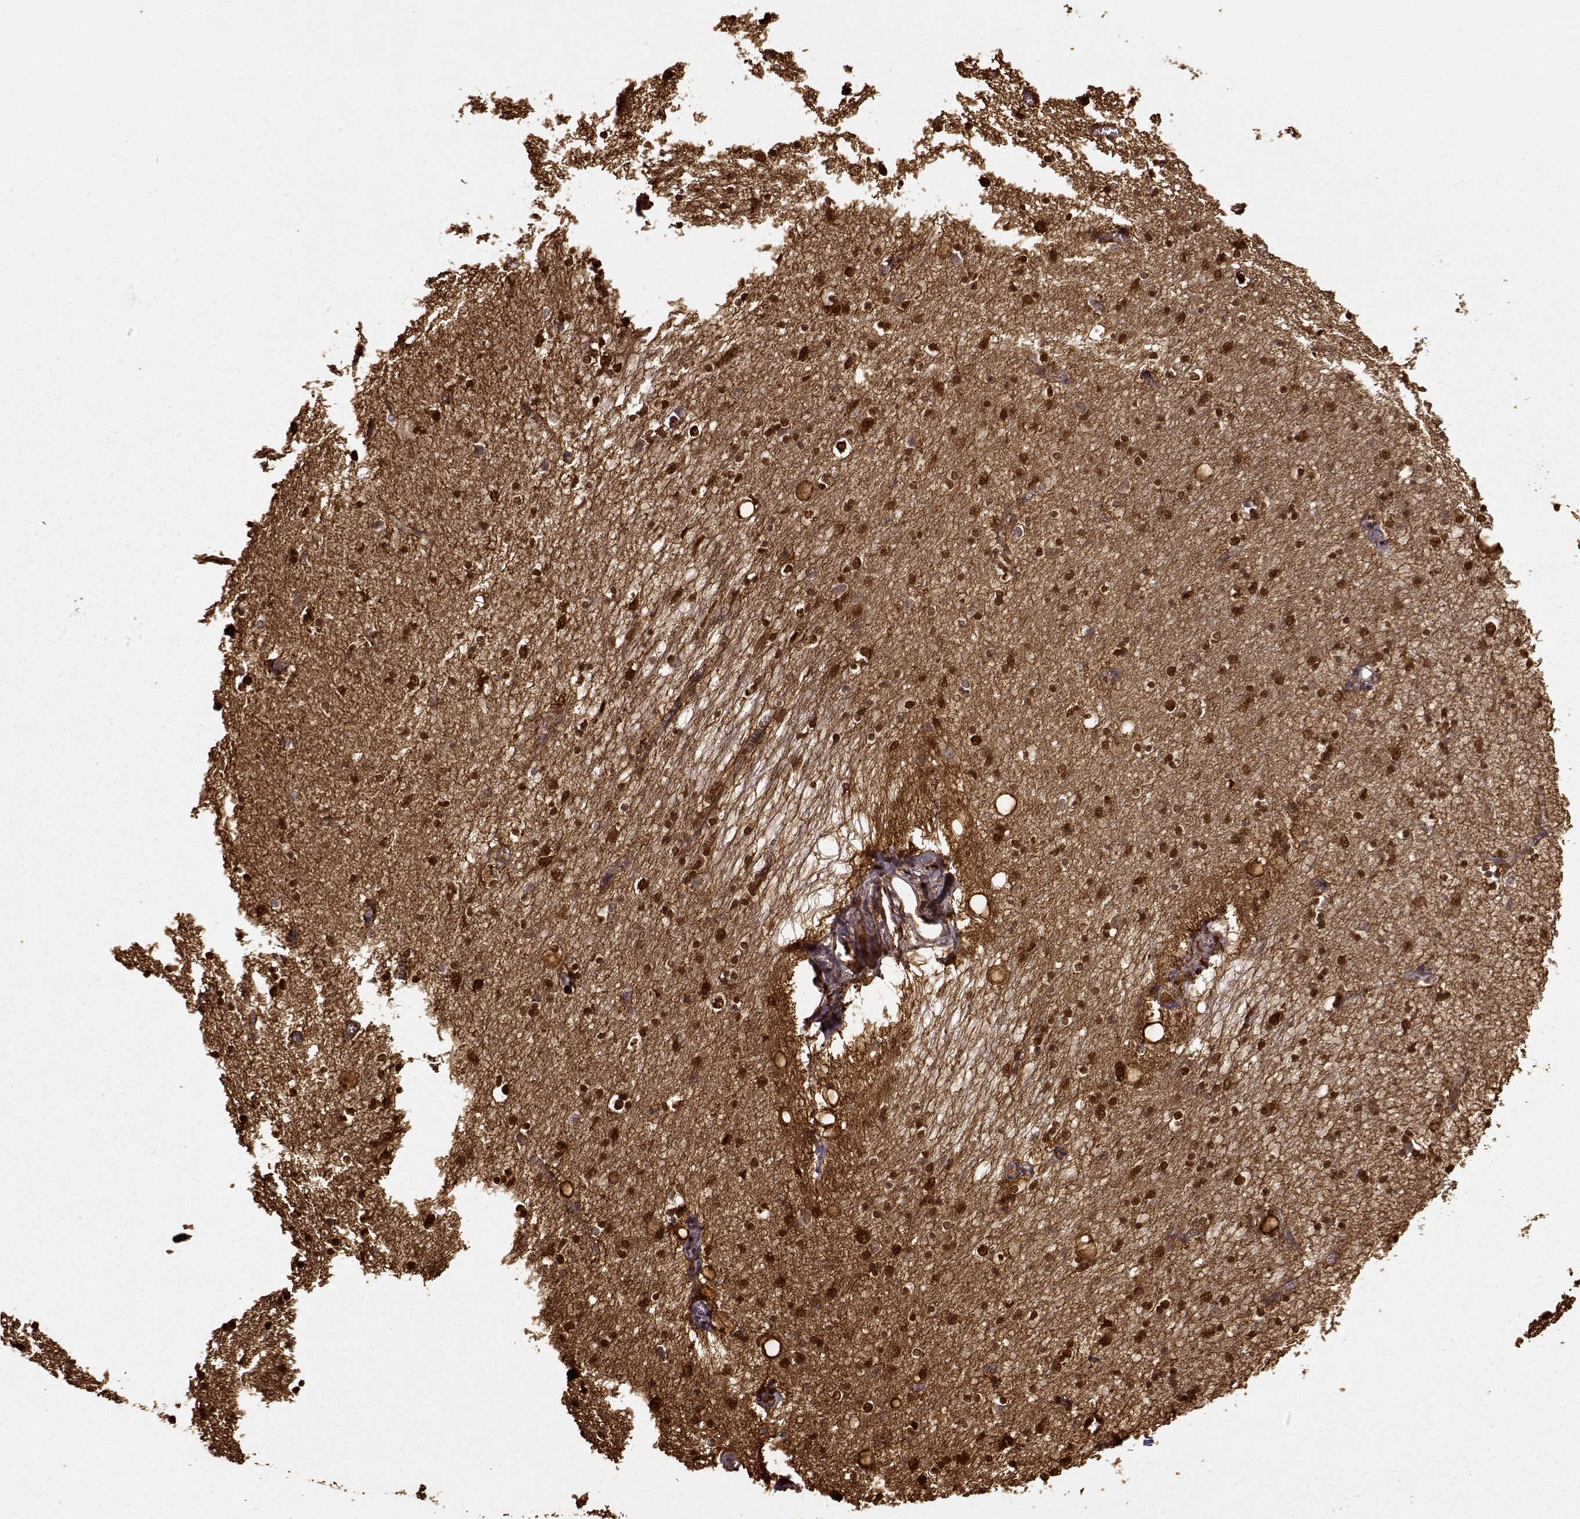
{"staining": {"intensity": "strong", "quantity": ">75%", "location": "cytoplasmic/membranous,nuclear"}, "tissue": "hippocampus", "cell_type": "Glial cells", "image_type": "normal", "snomed": [{"axis": "morphology", "description": "Normal tissue, NOS"}, {"axis": "topography", "description": "Lateral ventricle wall"}, {"axis": "topography", "description": "Hippocampus"}], "caption": "Benign hippocampus exhibits strong cytoplasmic/membranous,nuclear staining in approximately >75% of glial cells, visualized by immunohistochemistry.", "gene": "S100B", "patient": {"sex": "female", "age": 63}}